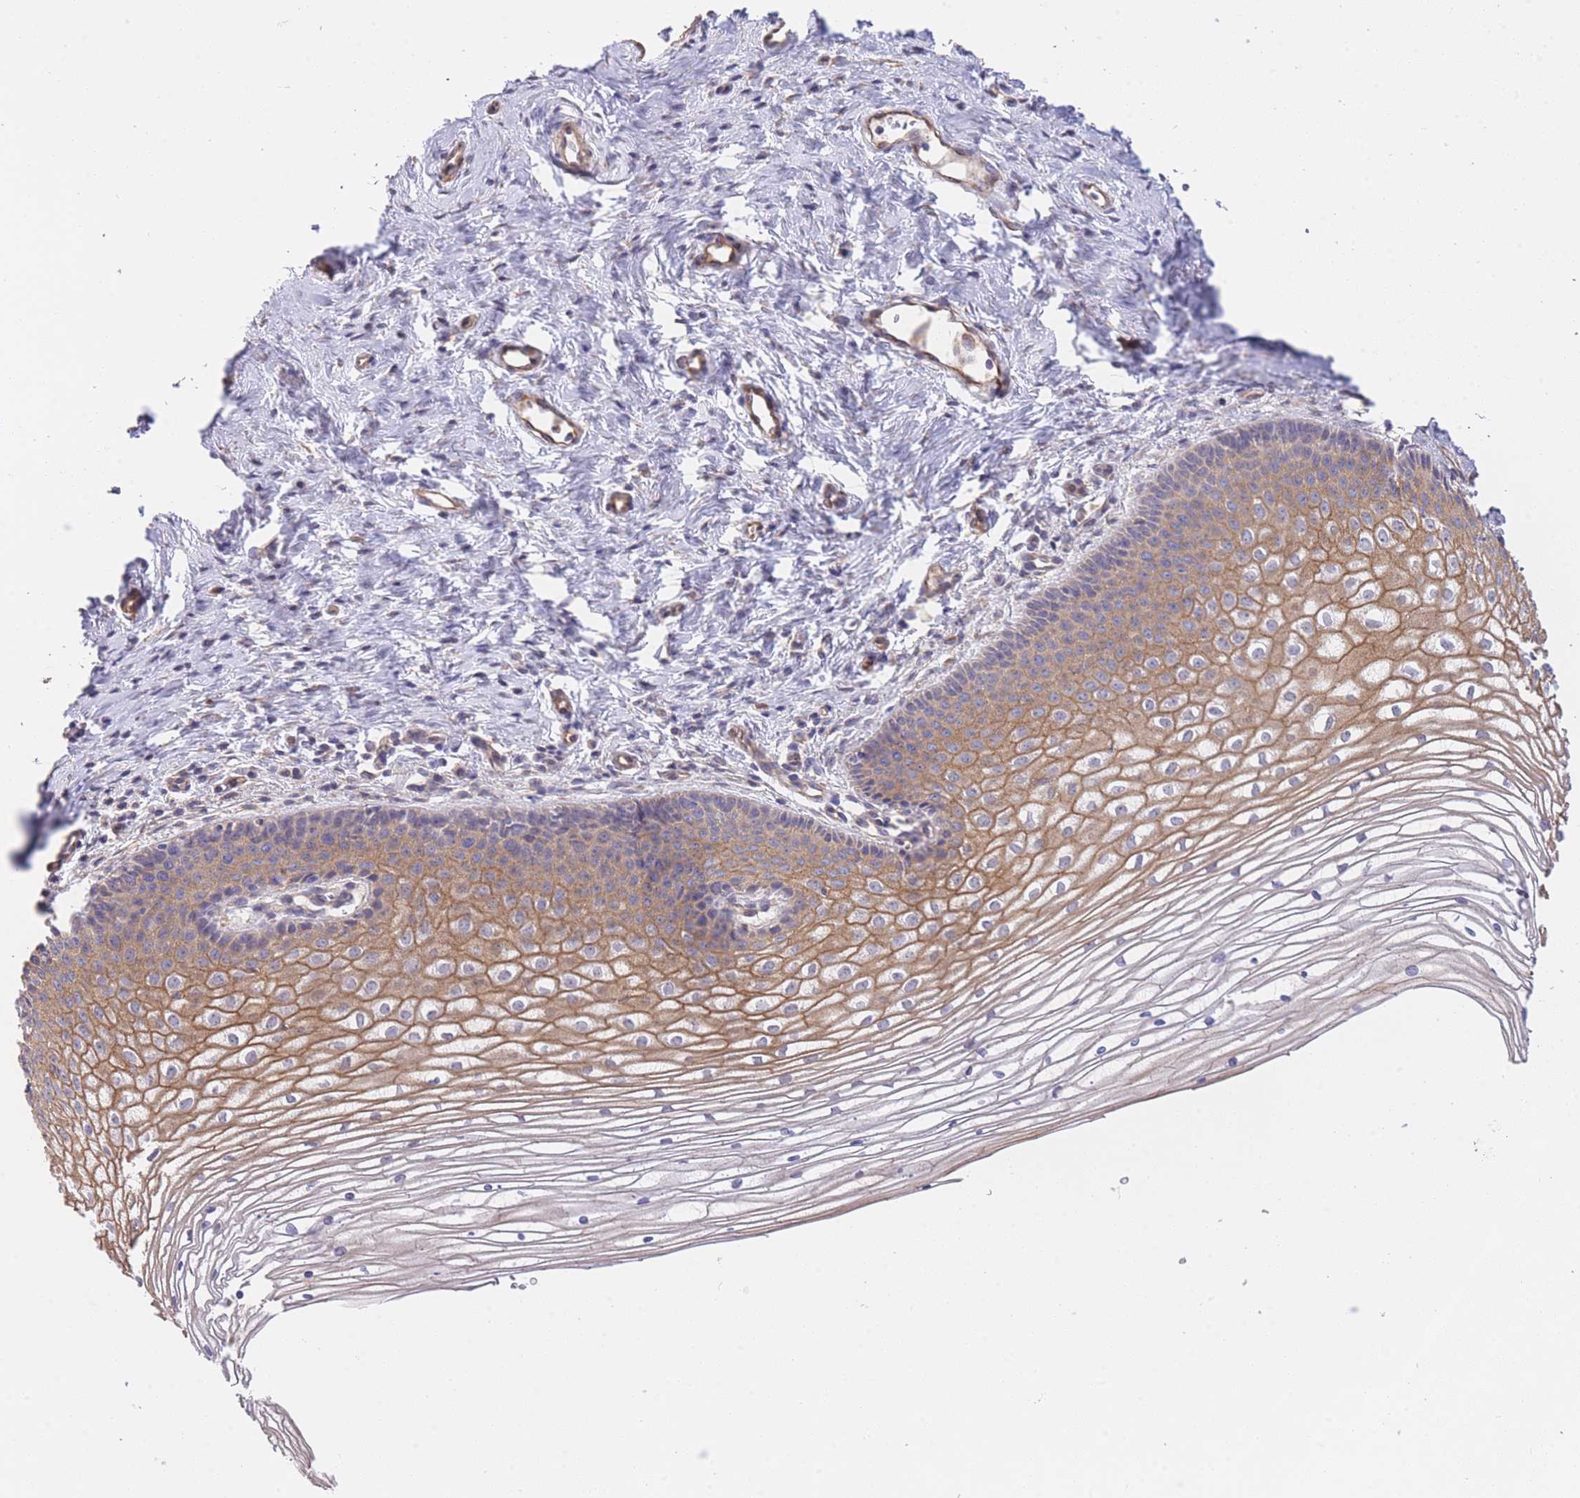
{"staining": {"intensity": "weak", "quantity": "<25%", "location": "cytoplasmic/membranous"}, "tissue": "cervix", "cell_type": "Glandular cells", "image_type": "normal", "snomed": [{"axis": "morphology", "description": "Normal tissue, NOS"}, {"axis": "topography", "description": "Cervix"}], "caption": "Immunohistochemistry (IHC) of unremarkable cervix reveals no expression in glandular cells. (Brightfield microscopy of DAB immunohistochemistry at high magnification).", "gene": "CTBP1", "patient": {"sex": "female", "age": 47}}